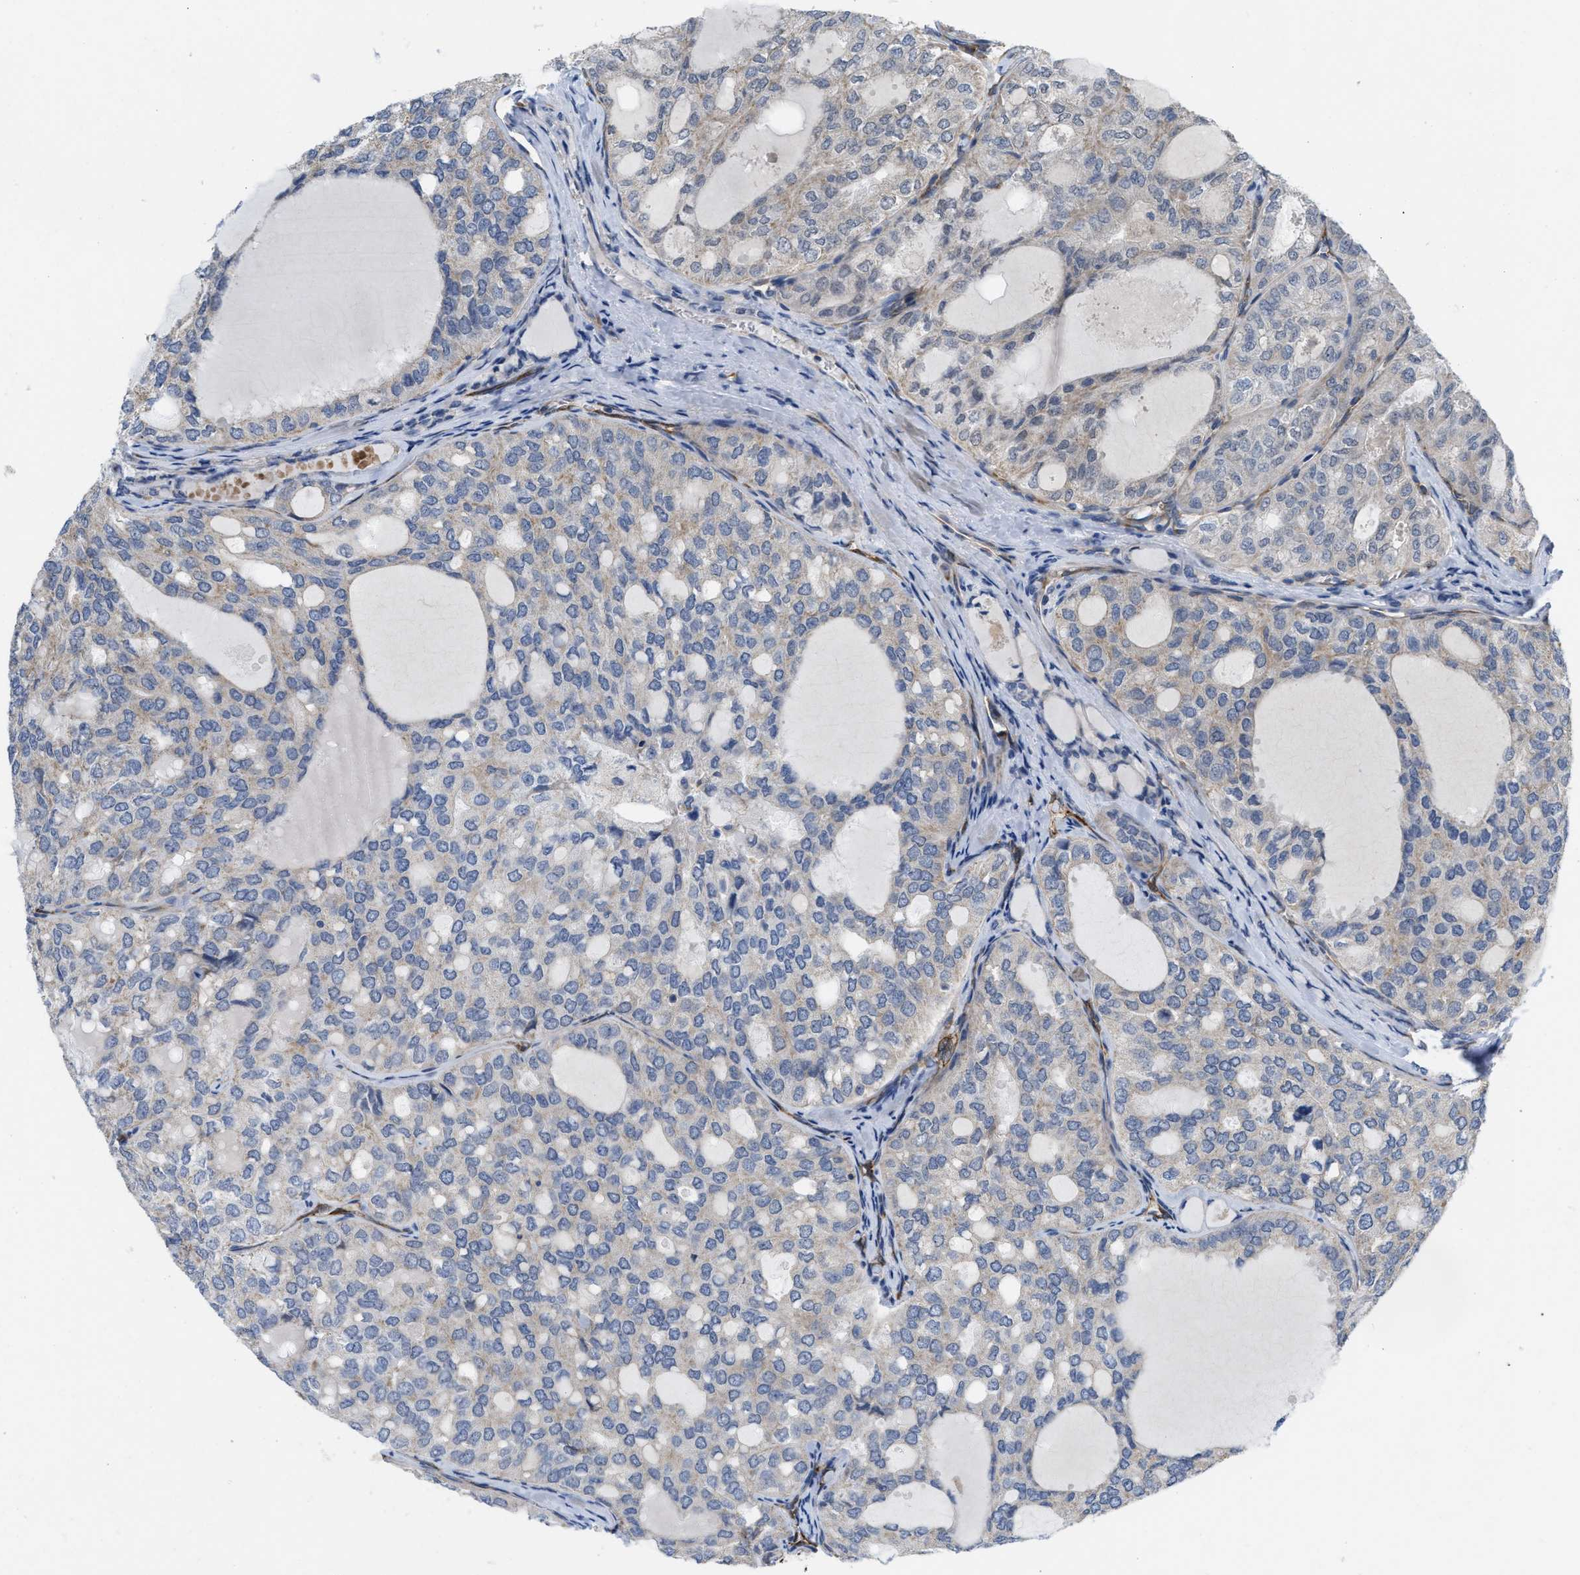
{"staining": {"intensity": "weak", "quantity": "<25%", "location": "cytoplasmic/membranous"}, "tissue": "thyroid cancer", "cell_type": "Tumor cells", "image_type": "cancer", "snomed": [{"axis": "morphology", "description": "Follicular adenoma carcinoma, NOS"}, {"axis": "topography", "description": "Thyroid gland"}], "caption": "Immunohistochemical staining of thyroid cancer (follicular adenoma carcinoma) displays no significant staining in tumor cells.", "gene": "EOGT", "patient": {"sex": "male", "age": 75}}